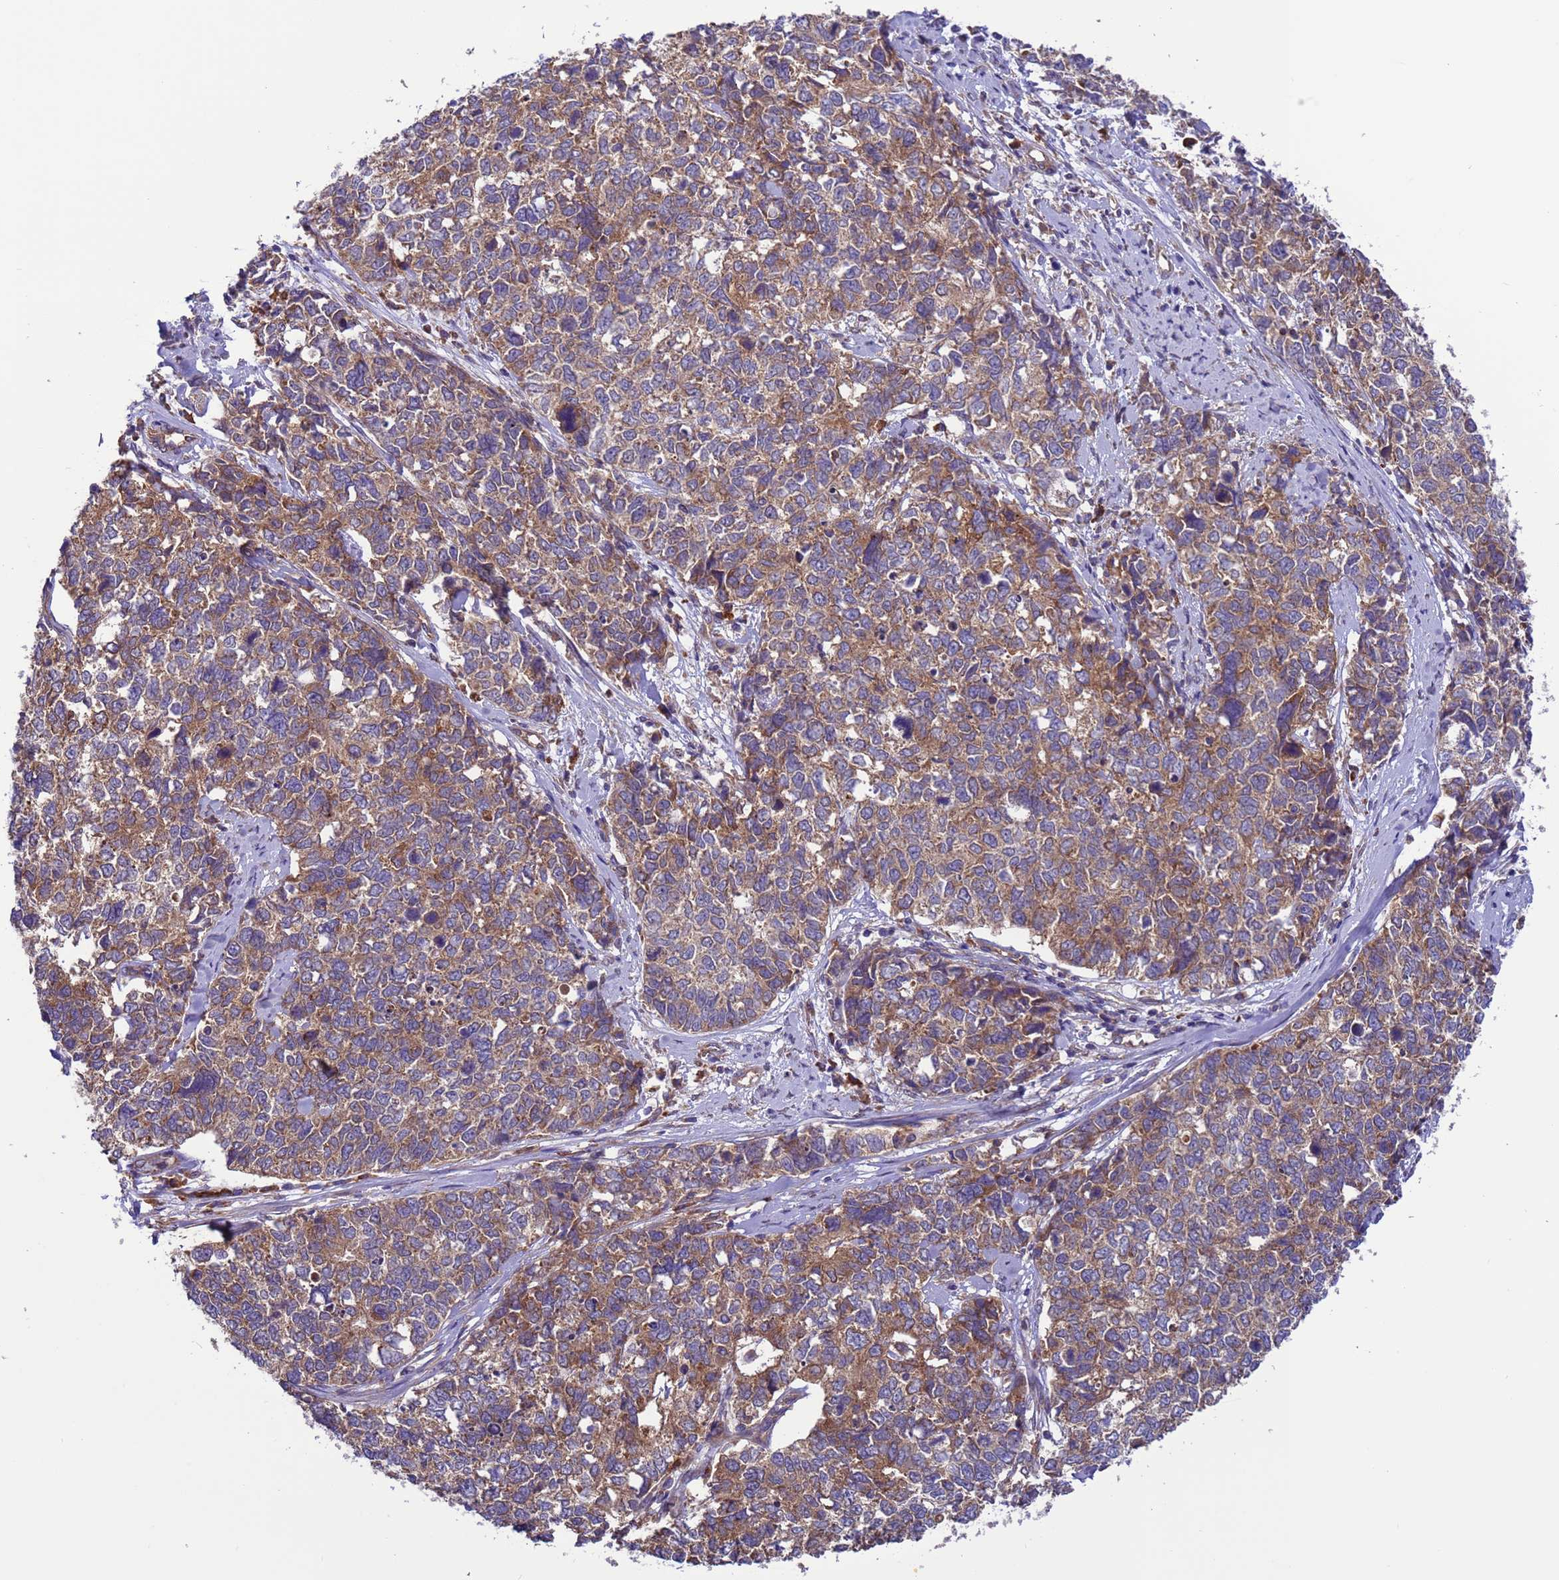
{"staining": {"intensity": "moderate", "quantity": ">75%", "location": "cytoplasmic/membranous"}, "tissue": "cervical cancer", "cell_type": "Tumor cells", "image_type": "cancer", "snomed": [{"axis": "morphology", "description": "Squamous cell carcinoma, NOS"}, {"axis": "topography", "description": "Cervix"}], "caption": "This micrograph exhibits IHC staining of human cervical cancer (squamous cell carcinoma), with medium moderate cytoplasmic/membranous positivity in about >75% of tumor cells.", "gene": "ARHGAP12", "patient": {"sex": "female", "age": 63}}